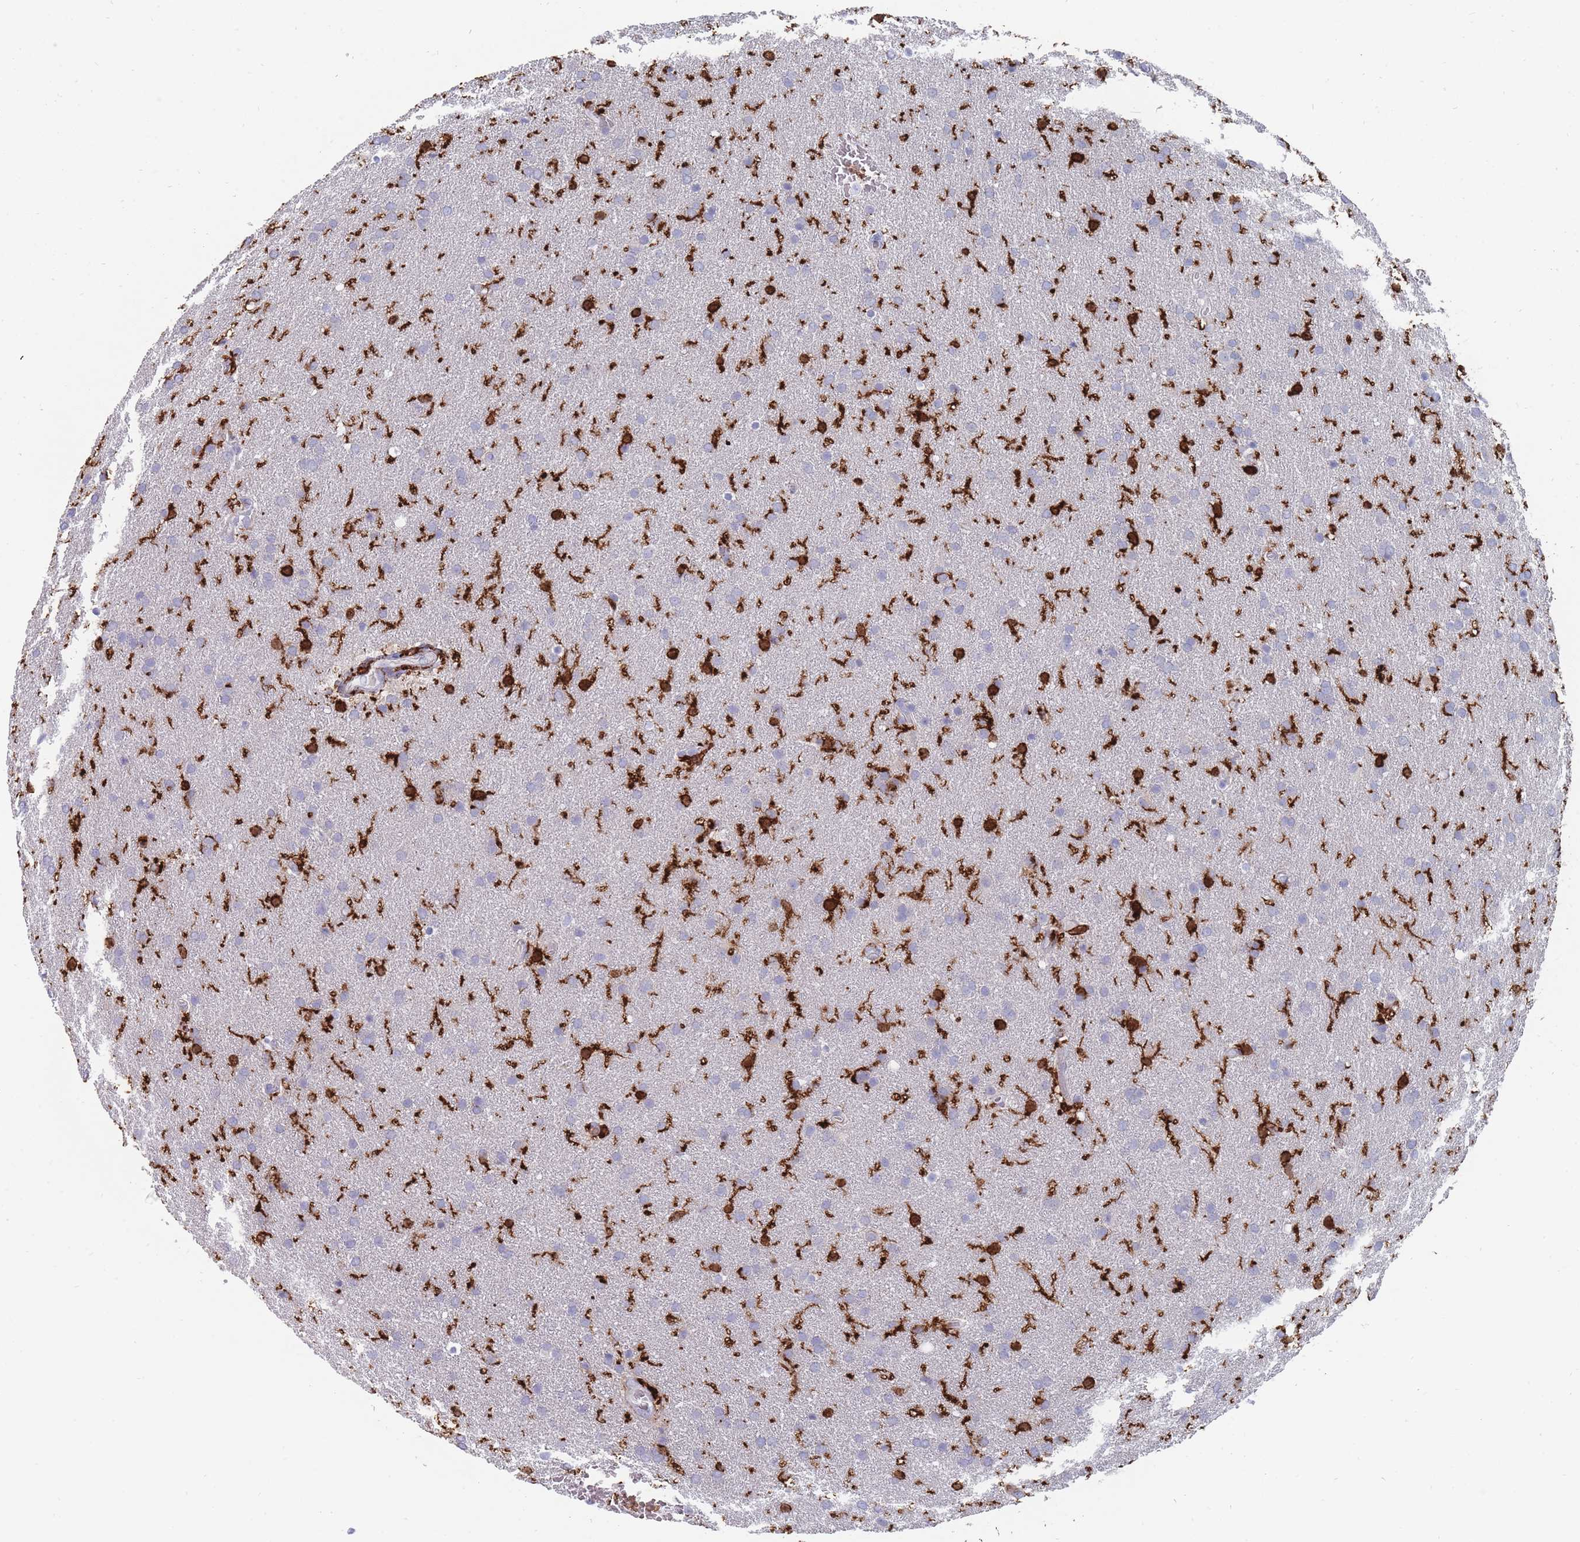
{"staining": {"intensity": "negative", "quantity": "none", "location": "none"}, "tissue": "glioma", "cell_type": "Tumor cells", "image_type": "cancer", "snomed": [{"axis": "morphology", "description": "Glioma, malignant, Low grade"}, {"axis": "topography", "description": "Brain"}], "caption": "Low-grade glioma (malignant) was stained to show a protein in brown. There is no significant staining in tumor cells. Brightfield microscopy of immunohistochemistry stained with DAB (brown) and hematoxylin (blue), captured at high magnification.", "gene": "AIF1", "patient": {"sex": "female", "age": 32}}